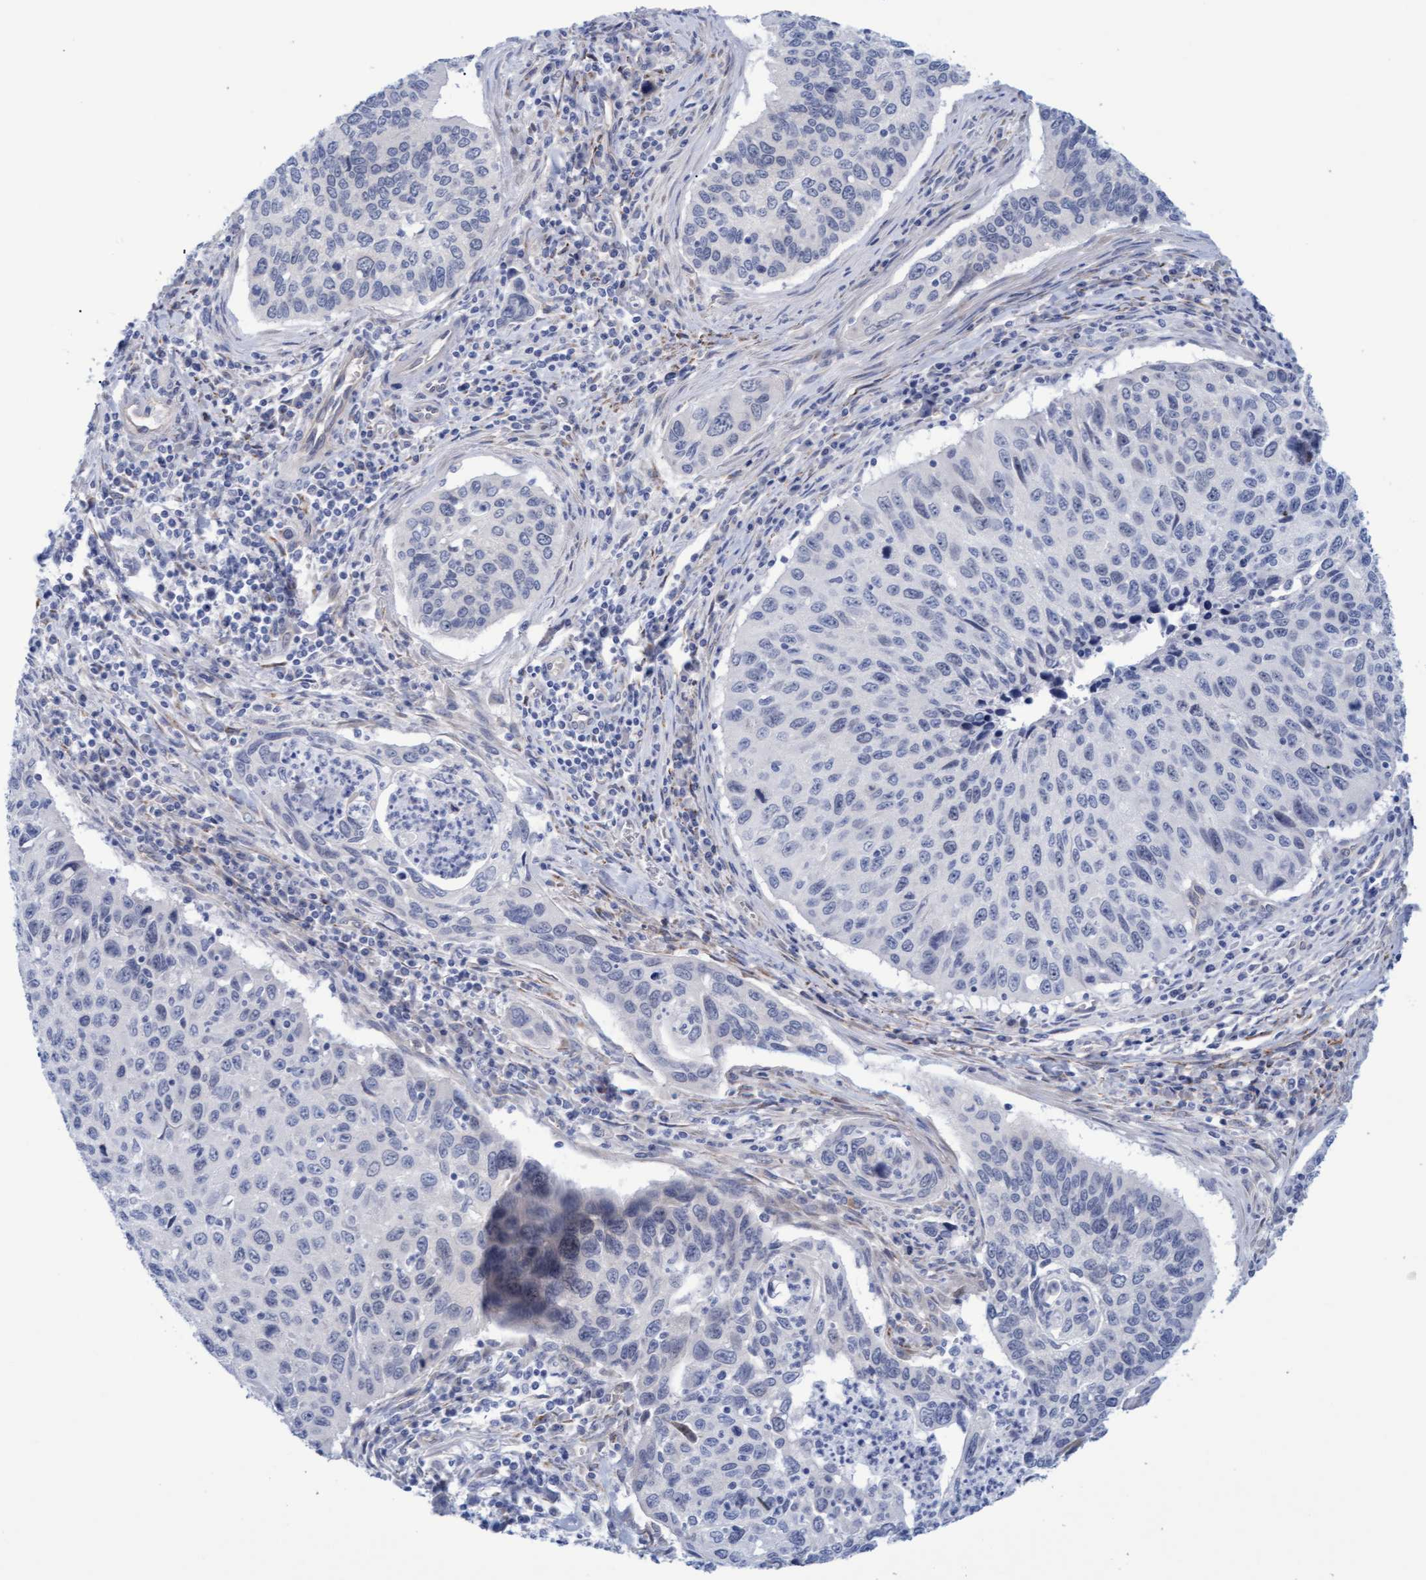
{"staining": {"intensity": "negative", "quantity": "none", "location": "none"}, "tissue": "cervical cancer", "cell_type": "Tumor cells", "image_type": "cancer", "snomed": [{"axis": "morphology", "description": "Squamous cell carcinoma, NOS"}, {"axis": "topography", "description": "Cervix"}], "caption": "The micrograph demonstrates no staining of tumor cells in cervical cancer (squamous cell carcinoma).", "gene": "STXBP1", "patient": {"sex": "female", "age": 53}}